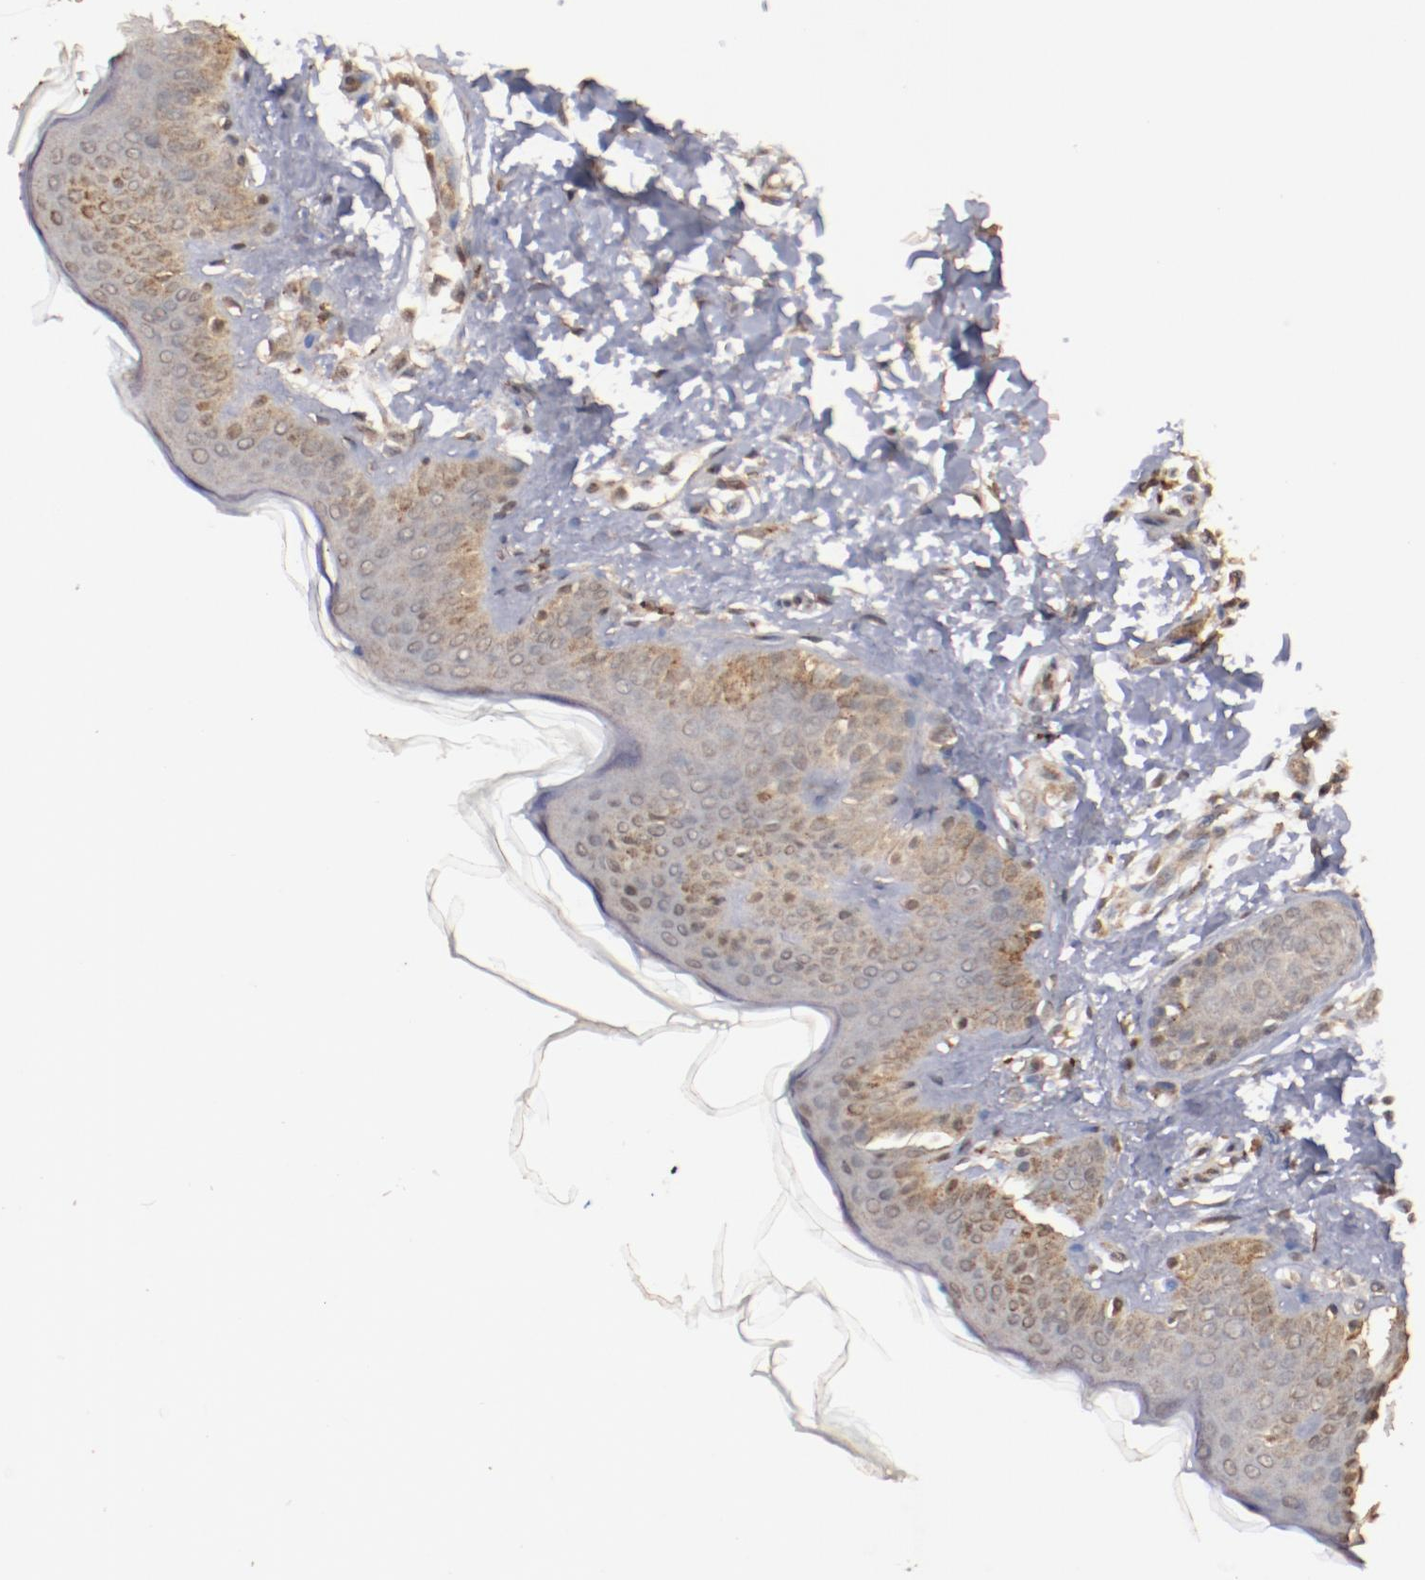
{"staining": {"intensity": "moderate", "quantity": "25%-75%", "location": "cytoplasmic/membranous"}, "tissue": "skin", "cell_type": "Fibroblasts", "image_type": "normal", "snomed": [{"axis": "morphology", "description": "Normal tissue, NOS"}, {"axis": "topography", "description": "Skin"}], "caption": "Skin was stained to show a protein in brown. There is medium levels of moderate cytoplasmic/membranous expression in about 25%-75% of fibroblasts.", "gene": "TENM1", "patient": {"sex": "female", "age": 4}}